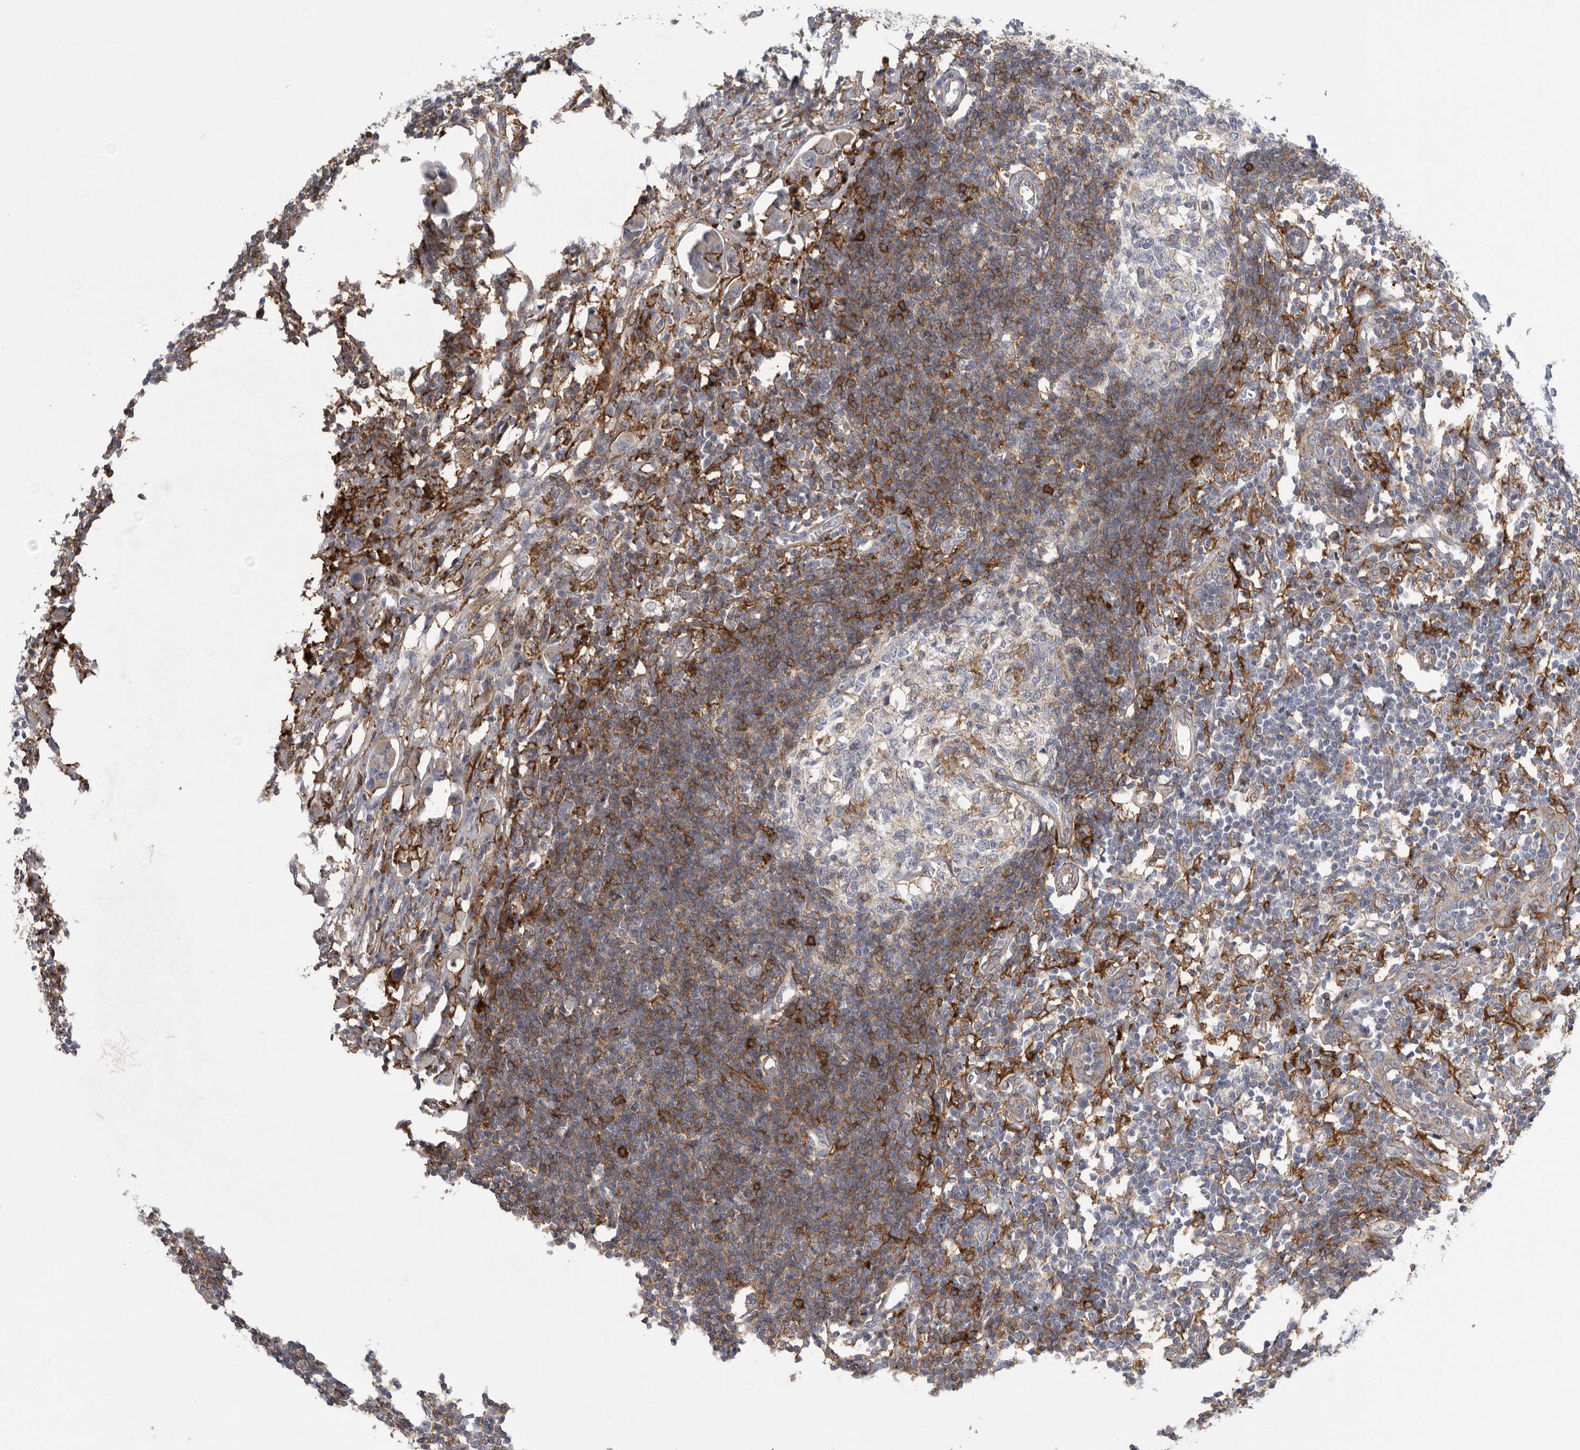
{"staining": {"intensity": "negative", "quantity": "none", "location": "none"}, "tissue": "lymph node", "cell_type": "Germinal center cells", "image_type": "normal", "snomed": [{"axis": "morphology", "description": "Normal tissue, NOS"}, {"axis": "morphology", "description": "Malignant melanoma, Metastatic site"}, {"axis": "topography", "description": "Lymph node"}], "caption": "High magnification brightfield microscopy of benign lymph node stained with DAB (3,3'-diaminobenzidine) (brown) and counterstained with hematoxylin (blue): germinal center cells show no significant expression. (Stains: DAB (3,3'-diaminobenzidine) IHC with hematoxylin counter stain, Microscopy: brightfield microscopy at high magnification).", "gene": "SIGLEC10", "patient": {"sex": "male", "age": 41}}